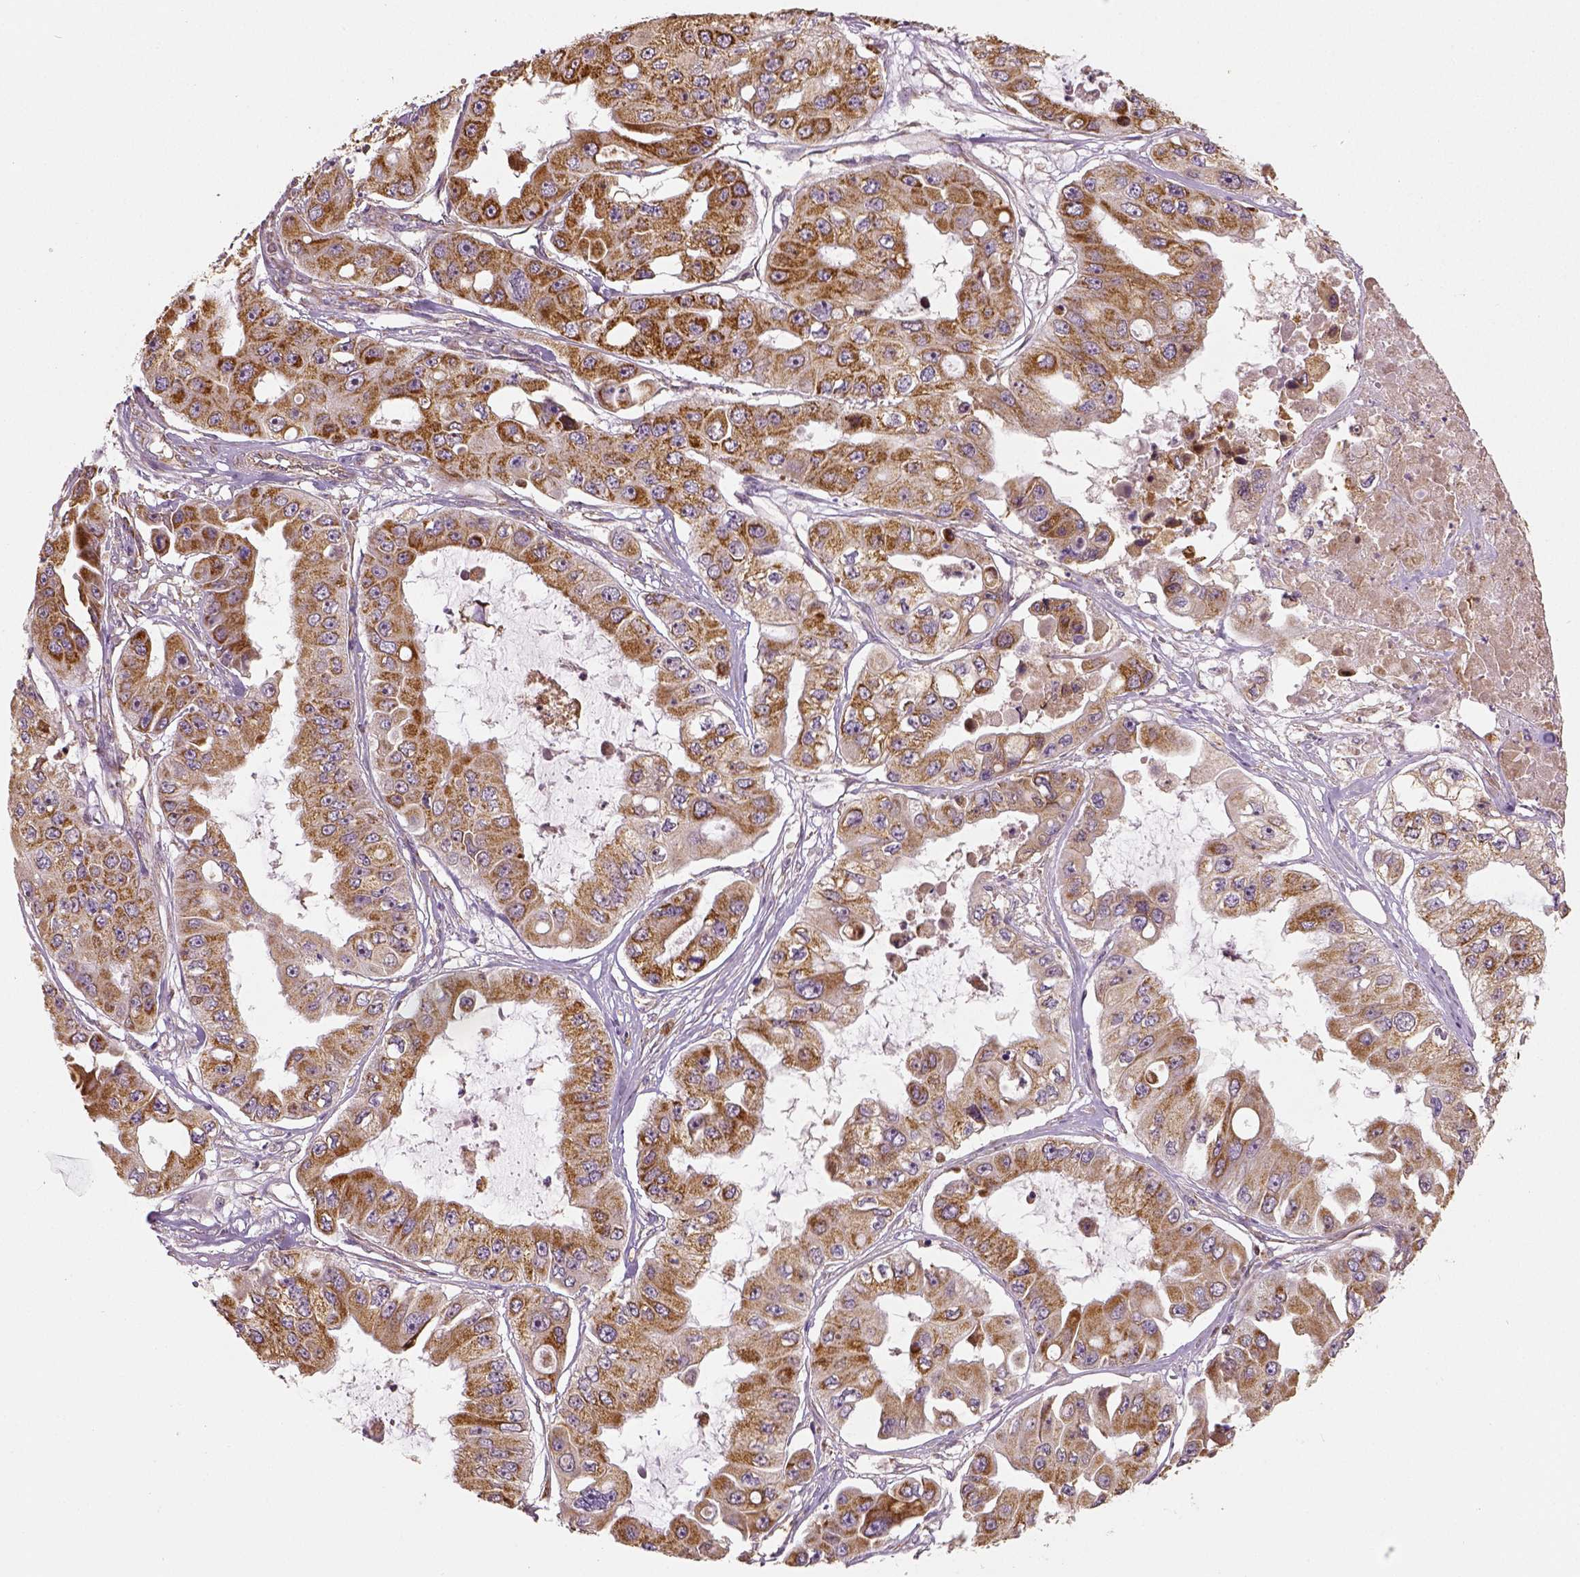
{"staining": {"intensity": "moderate", "quantity": ">75%", "location": "cytoplasmic/membranous"}, "tissue": "ovarian cancer", "cell_type": "Tumor cells", "image_type": "cancer", "snomed": [{"axis": "morphology", "description": "Cystadenocarcinoma, serous, NOS"}, {"axis": "topography", "description": "Ovary"}], "caption": "A brown stain labels moderate cytoplasmic/membranous expression of a protein in human serous cystadenocarcinoma (ovarian) tumor cells.", "gene": "PGAM5", "patient": {"sex": "female", "age": 56}}